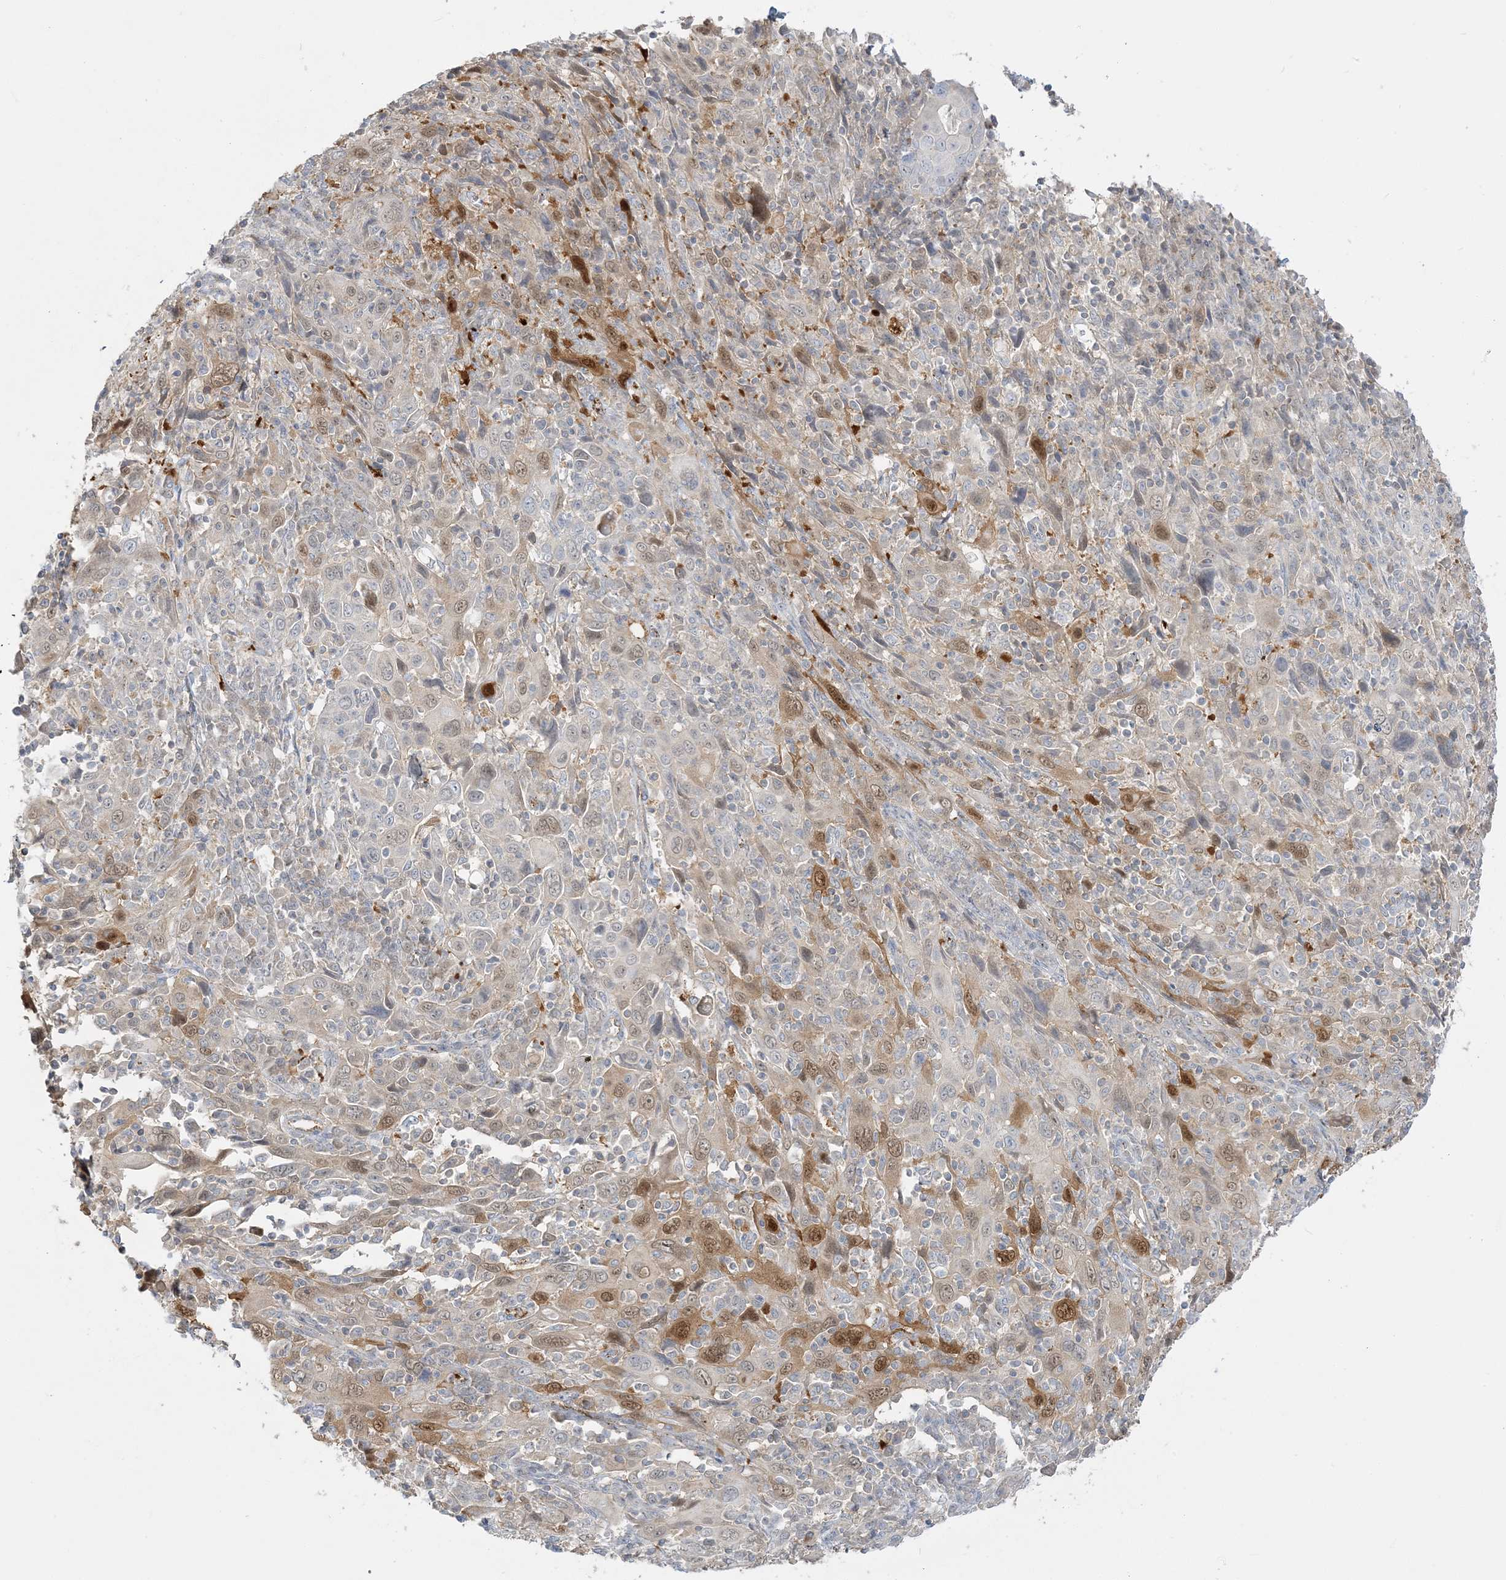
{"staining": {"intensity": "moderate", "quantity": "<25%", "location": "cytoplasmic/membranous,nuclear"}, "tissue": "cervical cancer", "cell_type": "Tumor cells", "image_type": "cancer", "snomed": [{"axis": "morphology", "description": "Squamous cell carcinoma, NOS"}, {"axis": "topography", "description": "Cervix"}], "caption": "Immunohistochemistry (DAB (3,3'-diaminobenzidine)) staining of cervical cancer reveals moderate cytoplasmic/membranous and nuclear protein staining in about <25% of tumor cells. (IHC, brightfield microscopy, high magnification).", "gene": "INPP1", "patient": {"sex": "female", "age": 46}}